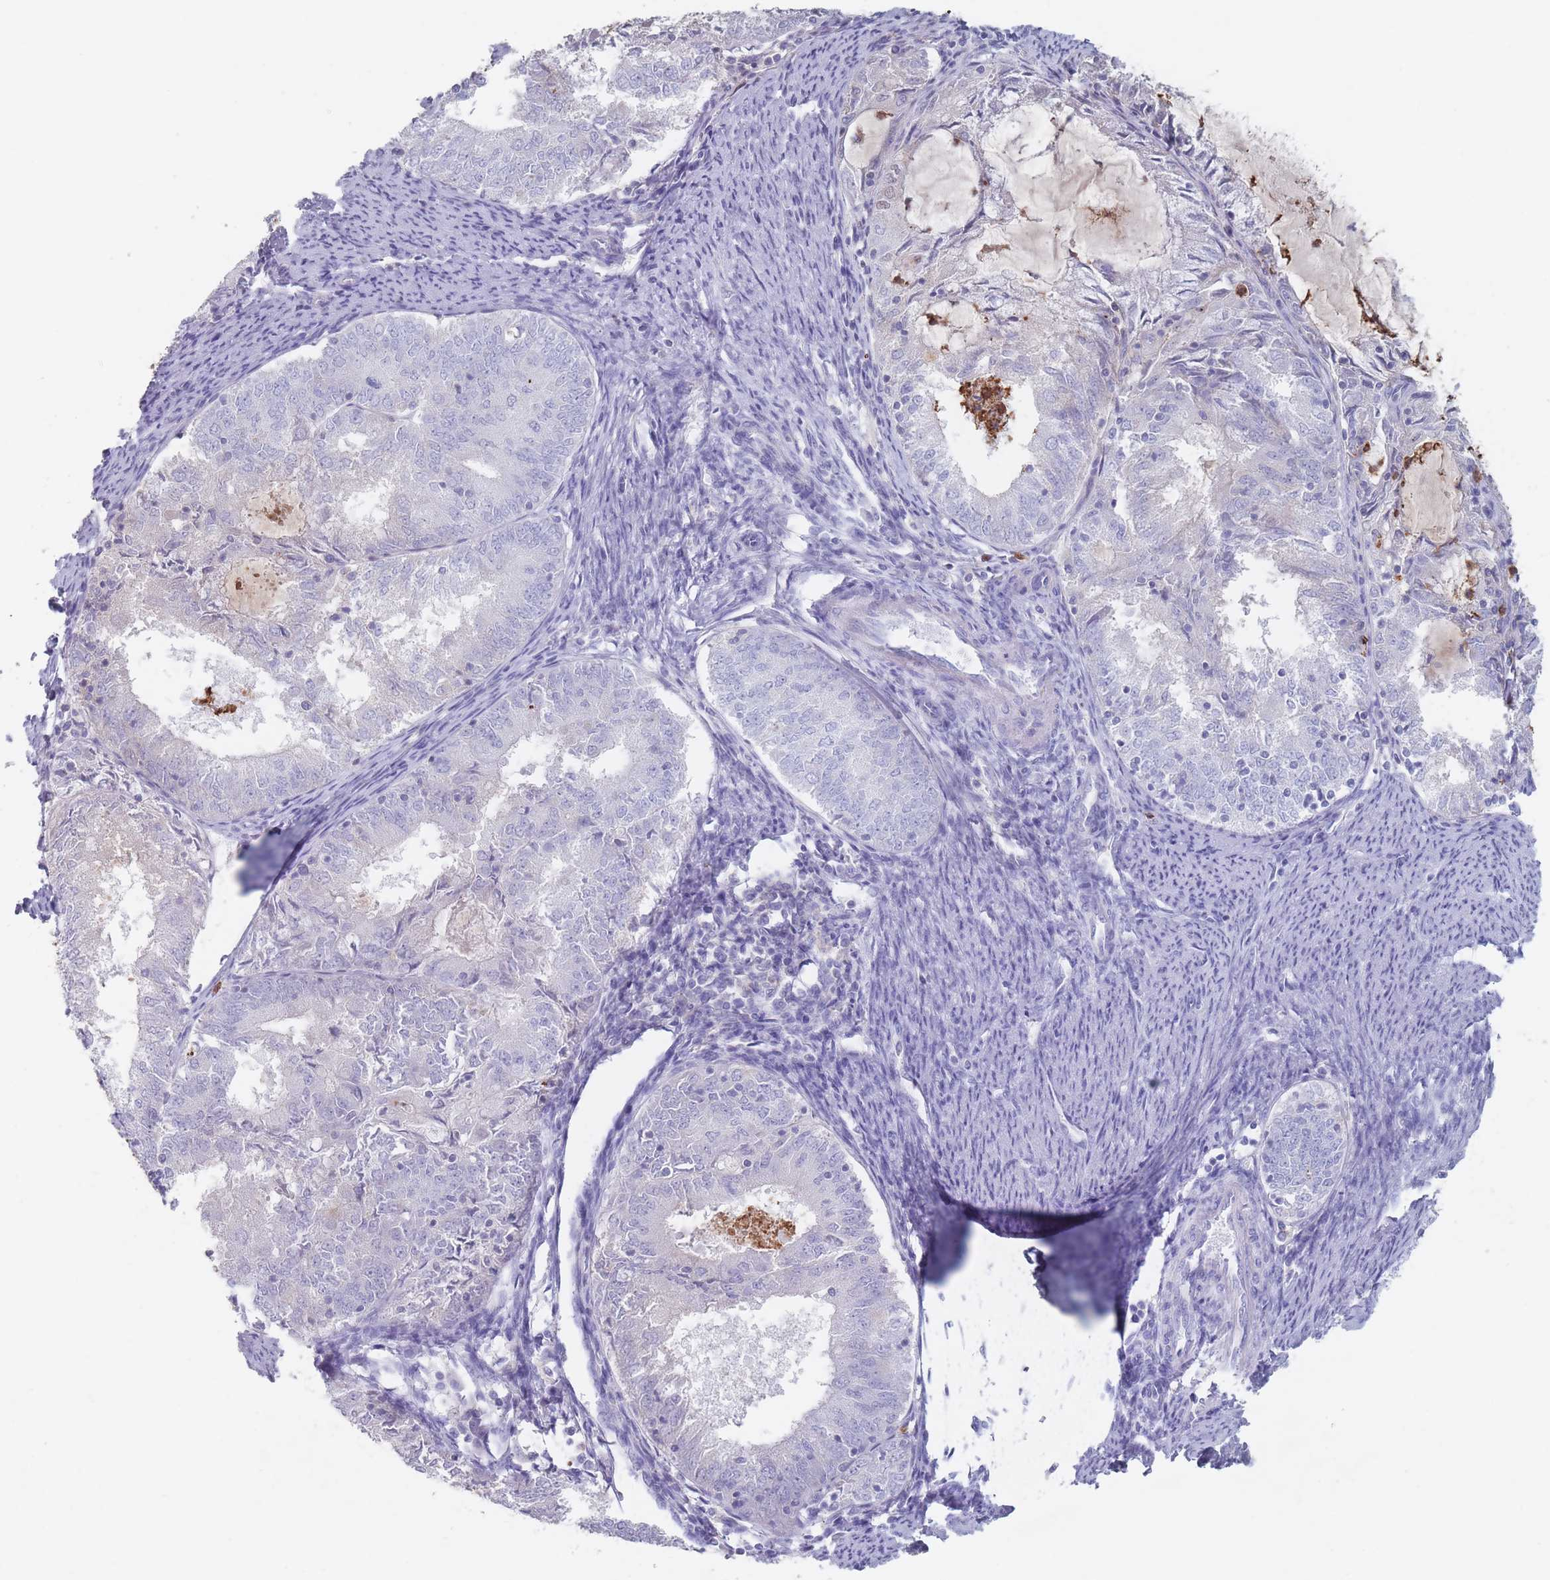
{"staining": {"intensity": "negative", "quantity": "none", "location": "none"}, "tissue": "endometrial cancer", "cell_type": "Tumor cells", "image_type": "cancer", "snomed": [{"axis": "morphology", "description": "Adenocarcinoma, NOS"}, {"axis": "topography", "description": "Endometrium"}], "caption": "IHC image of neoplastic tissue: endometrial cancer stained with DAB (3,3'-diaminobenzidine) demonstrates no significant protein positivity in tumor cells.", "gene": "ATP1A3", "patient": {"sex": "female", "age": 57}}